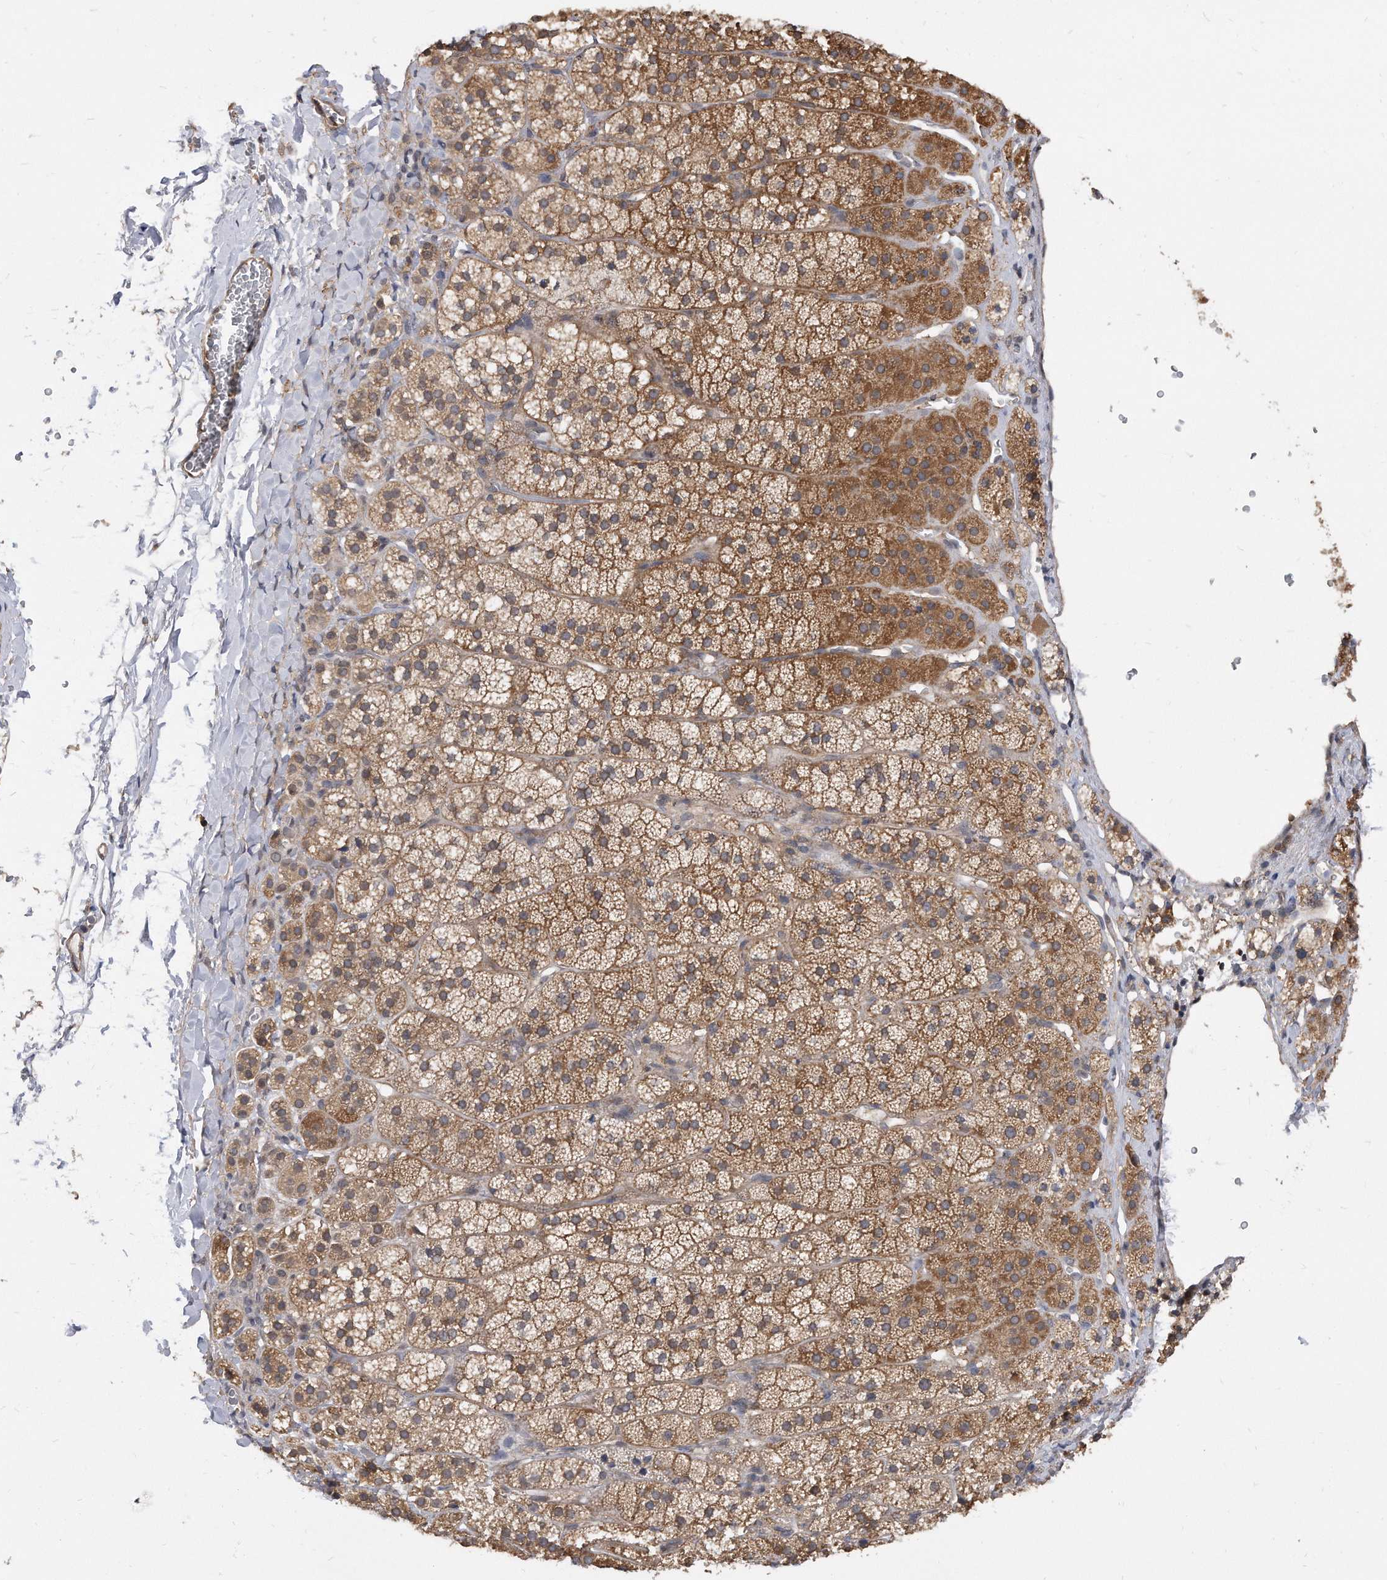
{"staining": {"intensity": "moderate", "quantity": ">75%", "location": "cytoplasmic/membranous"}, "tissue": "adrenal gland", "cell_type": "Glandular cells", "image_type": "normal", "snomed": [{"axis": "morphology", "description": "Normal tissue, NOS"}, {"axis": "topography", "description": "Adrenal gland"}], "caption": "Protein analysis of unremarkable adrenal gland displays moderate cytoplasmic/membranous staining in about >75% of glandular cells.", "gene": "TCP1", "patient": {"sex": "female", "age": 44}}